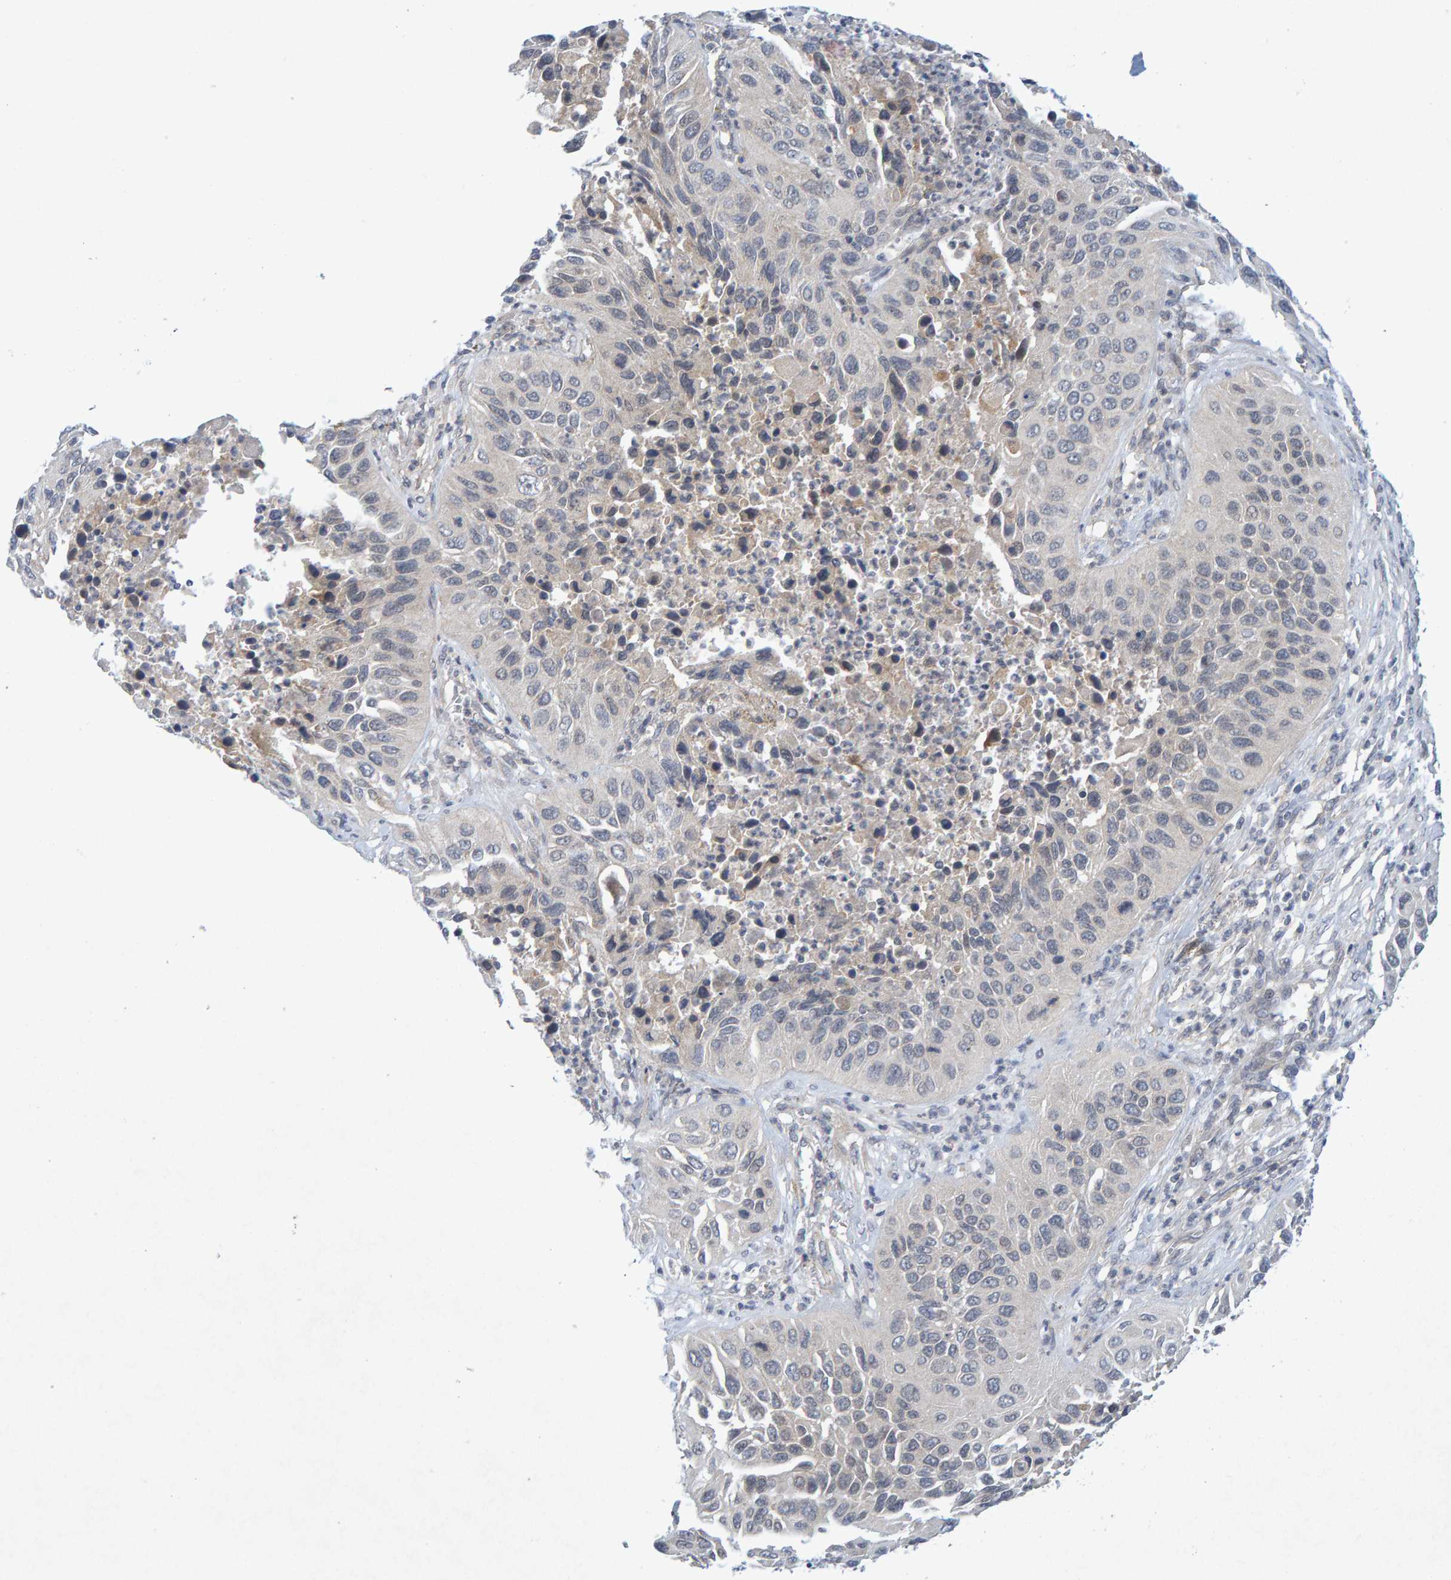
{"staining": {"intensity": "negative", "quantity": "none", "location": "none"}, "tissue": "lung cancer", "cell_type": "Tumor cells", "image_type": "cancer", "snomed": [{"axis": "morphology", "description": "Squamous cell carcinoma, NOS"}, {"axis": "topography", "description": "Lung"}], "caption": "IHC histopathology image of neoplastic tissue: lung squamous cell carcinoma stained with DAB (3,3'-diaminobenzidine) demonstrates no significant protein expression in tumor cells.", "gene": "CDH2", "patient": {"sex": "female", "age": 76}}